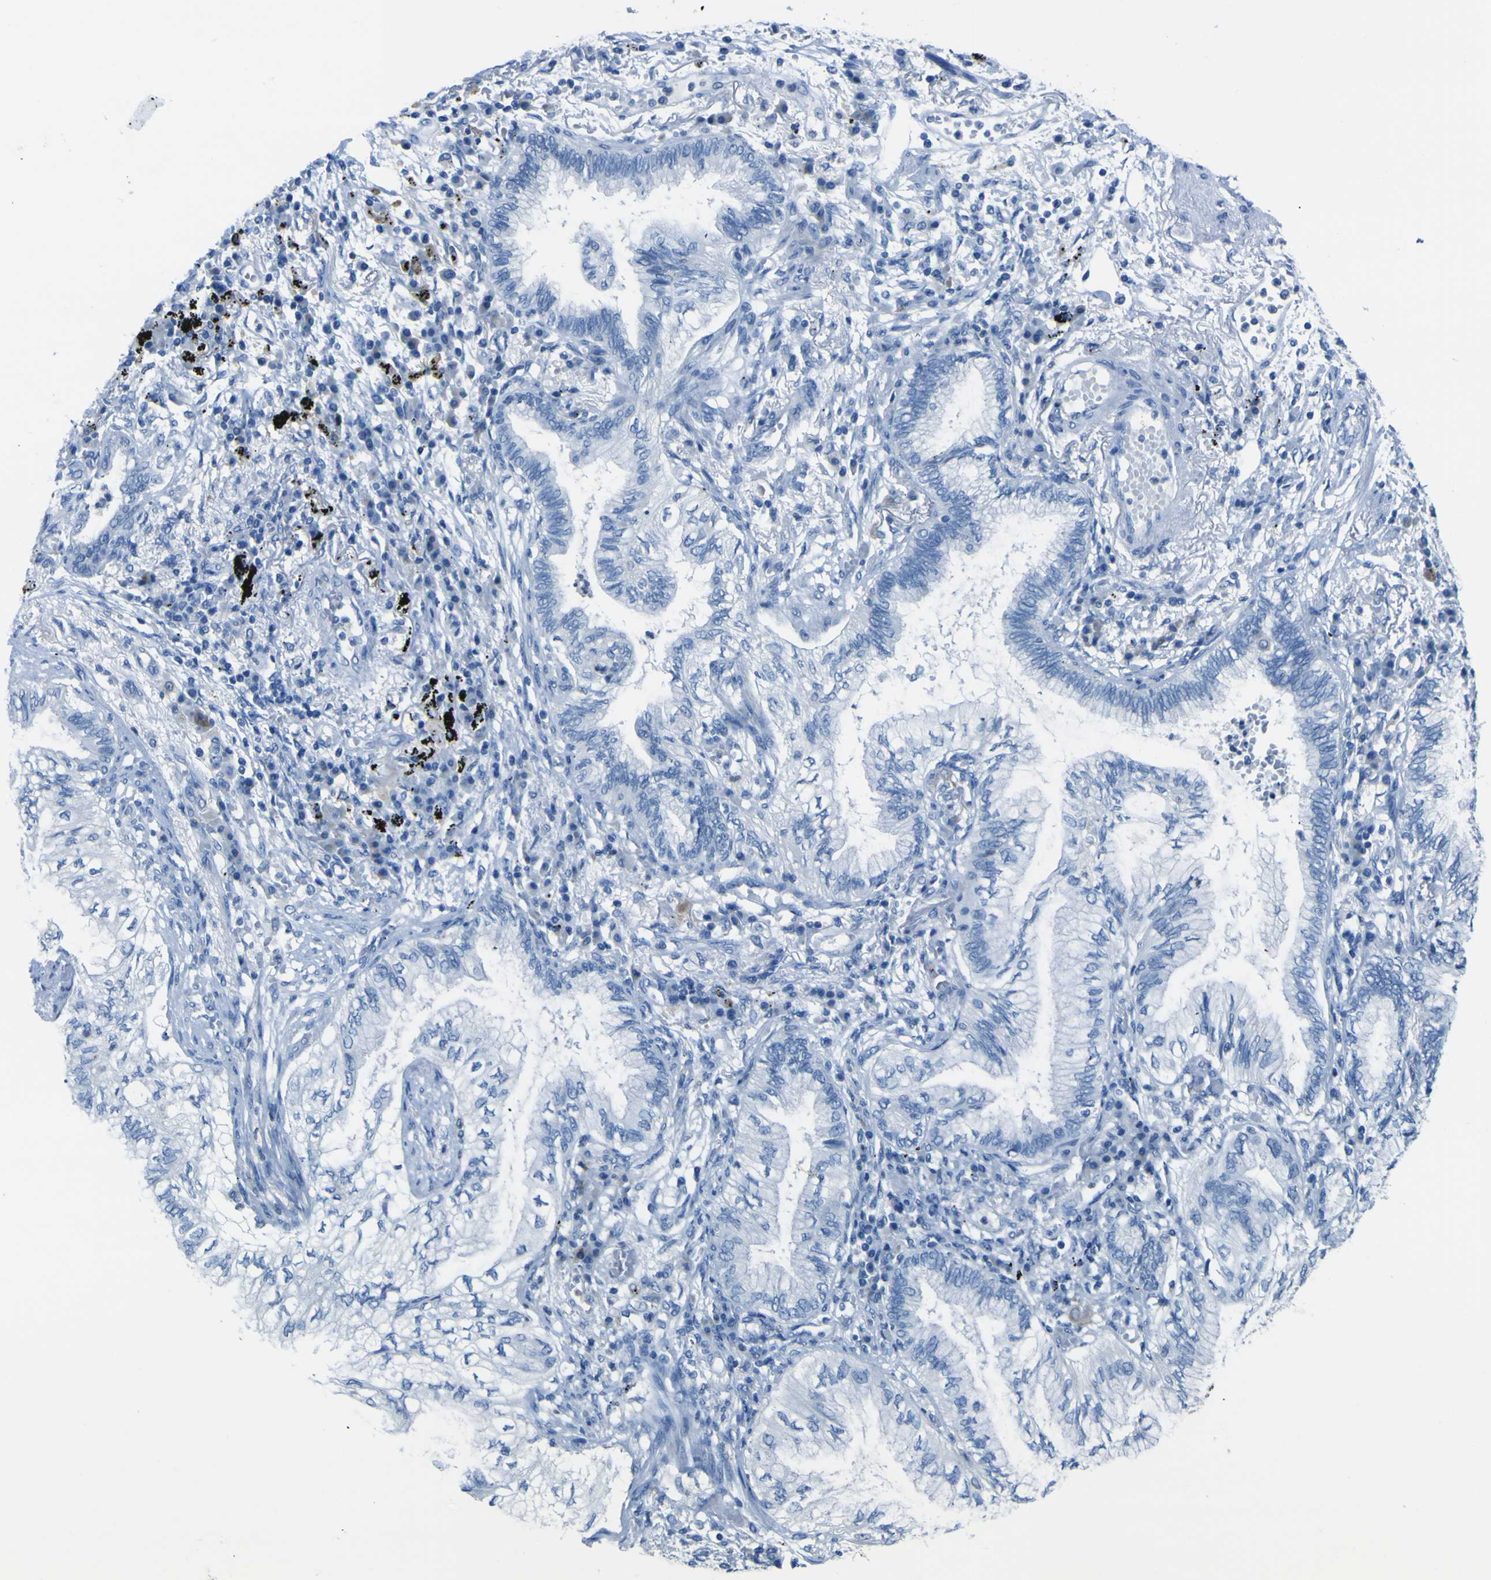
{"staining": {"intensity": "negative", "quantity": "none", "location": "none"}, "tissue": "lung cancer", "cell_type": "Tumor cells", "image_type": "cancer", "snomed": [{"axis": "morphology", "description": "Normal tissue, NOS"}, {"axis": "morphology", "description": "Adenocarcinoma, NOS"}, {"axis": "topography", "description": "Bronchus"}, {"axis": "topography", "description": "Lung"}], "caption": "A high-resolution histopathology image shows immunohistochemistry (IHC) staining of lung cancer (adenocarcinoma), which shows no significant expression in tumor cells.", "gene": "ACSL1", "patient": {"sex": "female", "age": 70}}